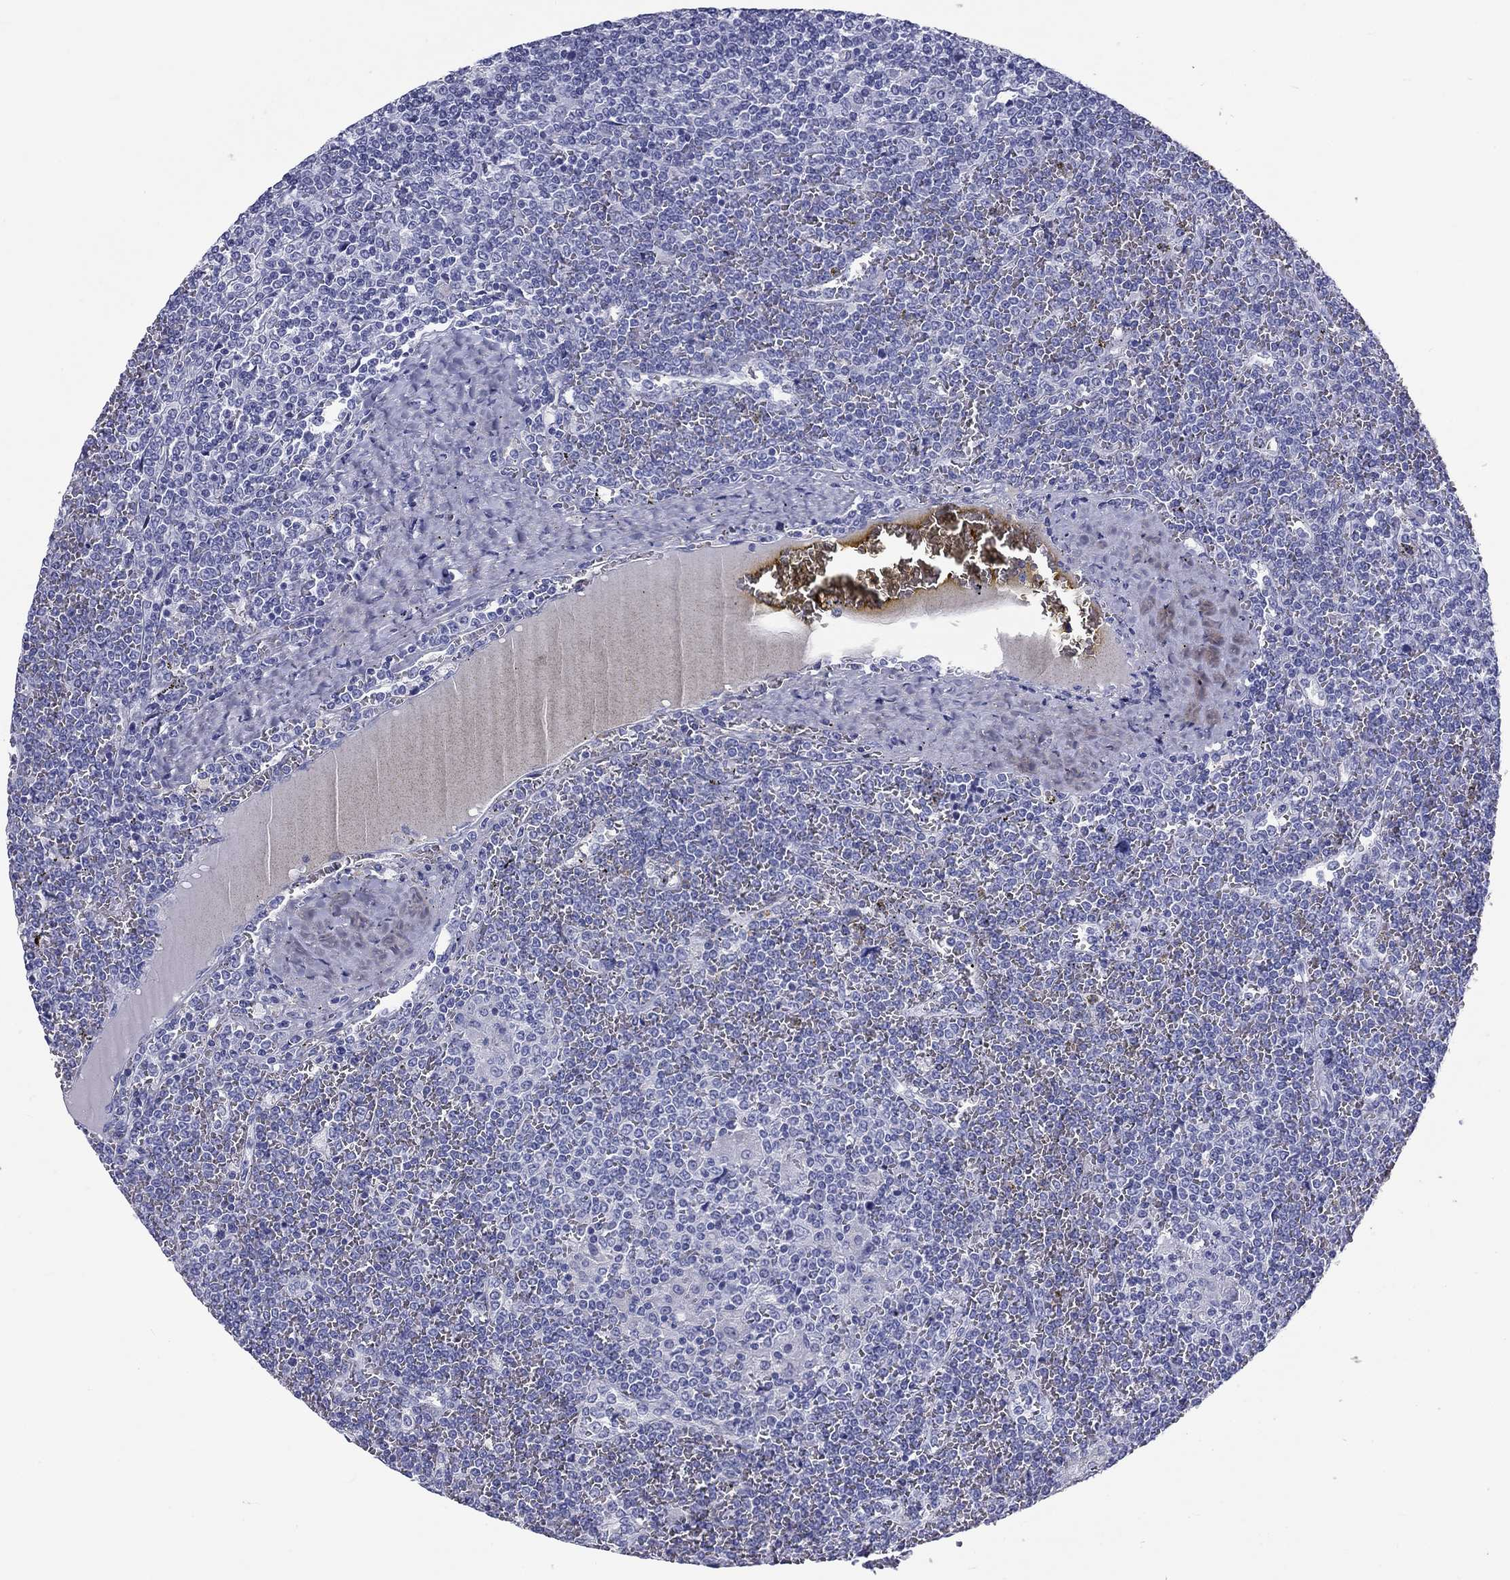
{"staining": {"intensity": "negative", "quantity": "none", "location": "none"}, "tissue": "lymphoma", "cell_type": "Tumor cells", "image_type": "cancer", "snomed": [{"axis": "morphology", "description": "Malignant lymphoma, non-Hodgkin's type, Low grade"}, {"axis": "topography", "description": "Spleen"}], "caption": "High power microscopy image of an immunohistochemistry photomicrograph of lymphoma, revealing no significant positivity in tumor cells.", "gene": "DNALI1", "patient": {"sex": "female", "age": 19}}